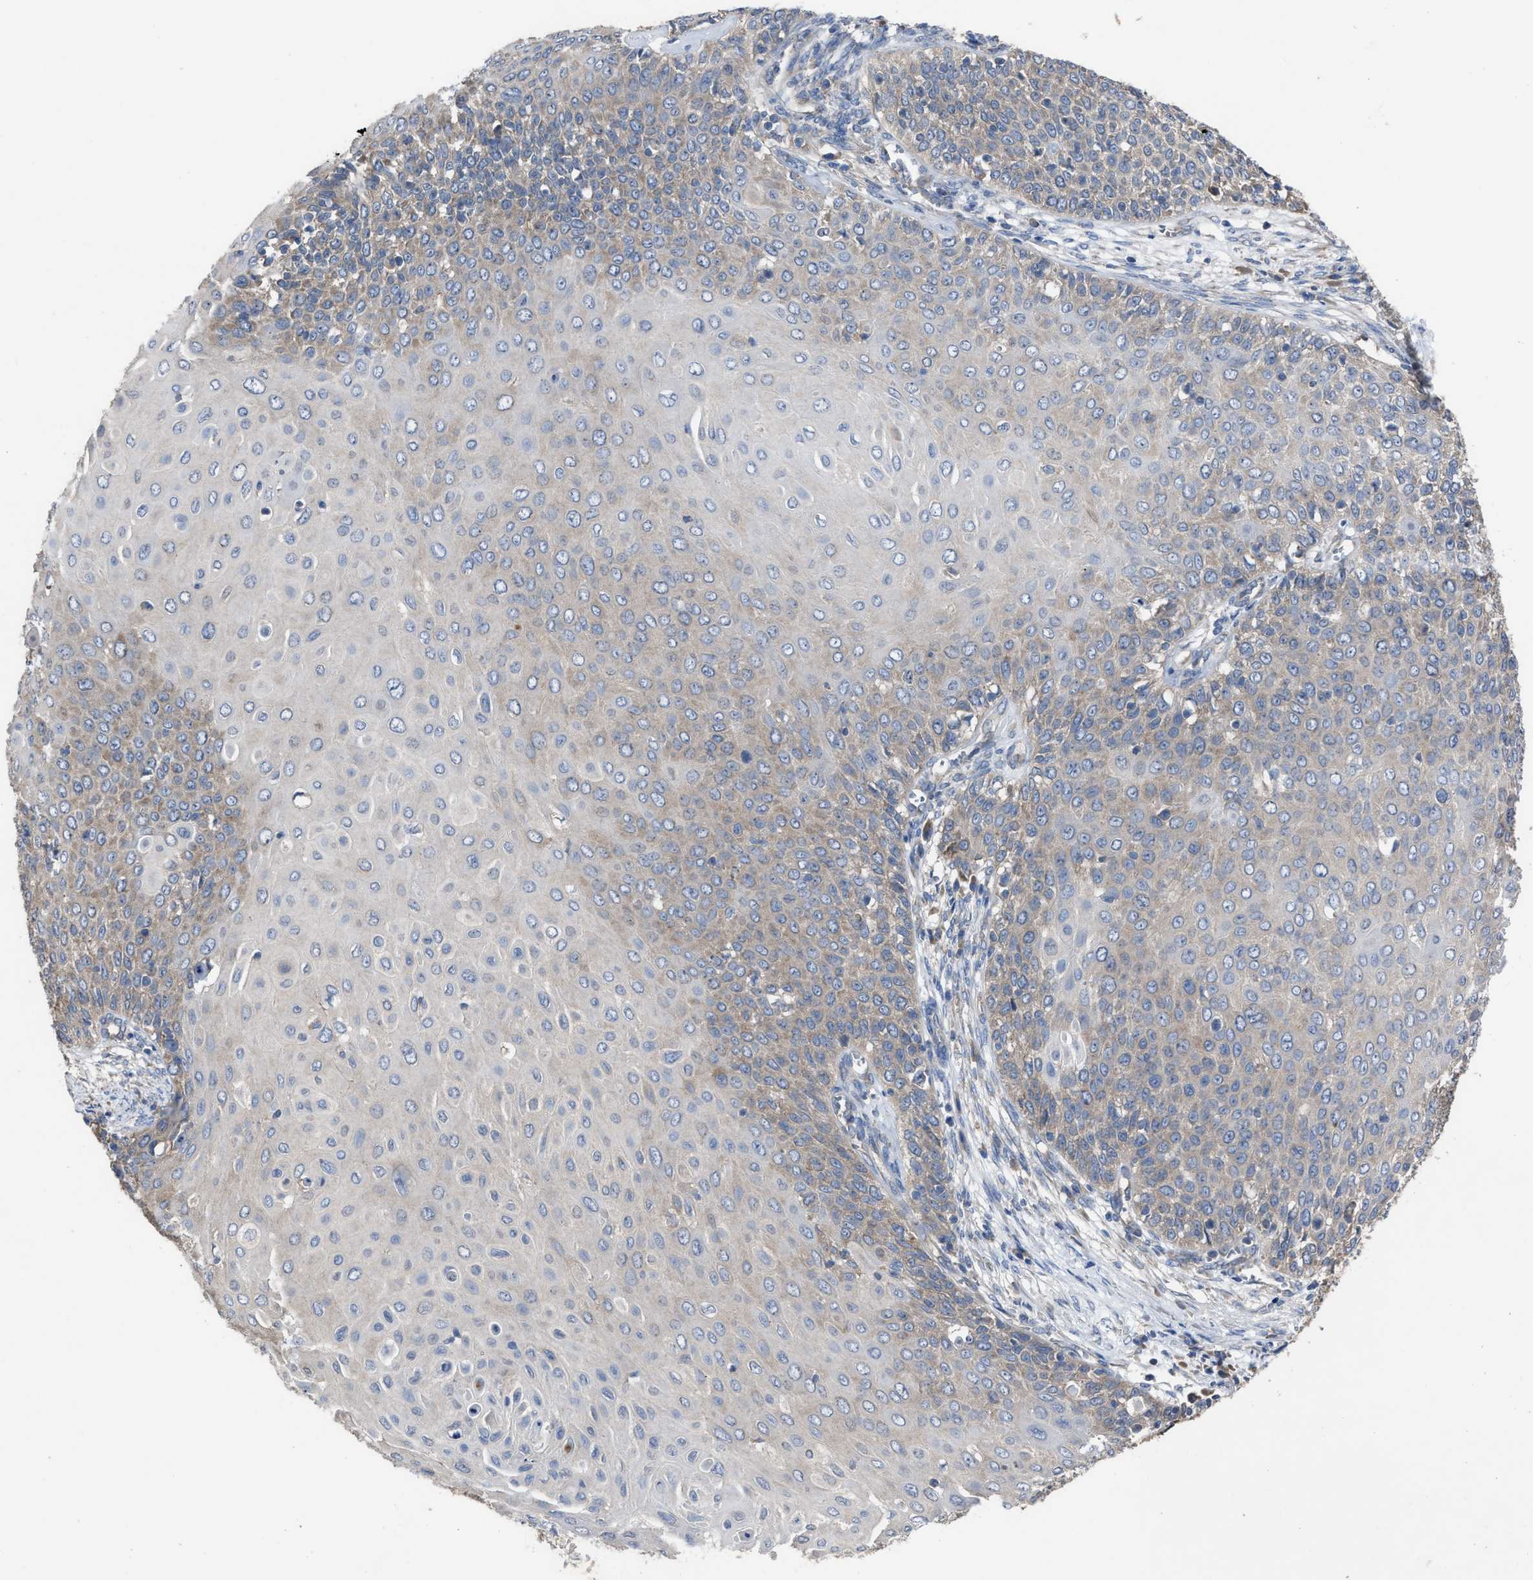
{"staining": {"intensity": "weak", "quantity": "<25%", "location": "cytoplasmic/membranous"}, "tissue": "cervical cancer", "cell_type": "Tumor cells", "image_type": "cancer", "snomed": [{"axis": "morphology", "description": "Squamous cell carcinoma, NOS"}, {"axis": "topography", "description": "Cervix"}], "caption": "IHC of cervical squamous cell carcinoma displays no staining in tumor cells.", "gene": "UPF1", "patient": {"sex": "female", "age": 39}}